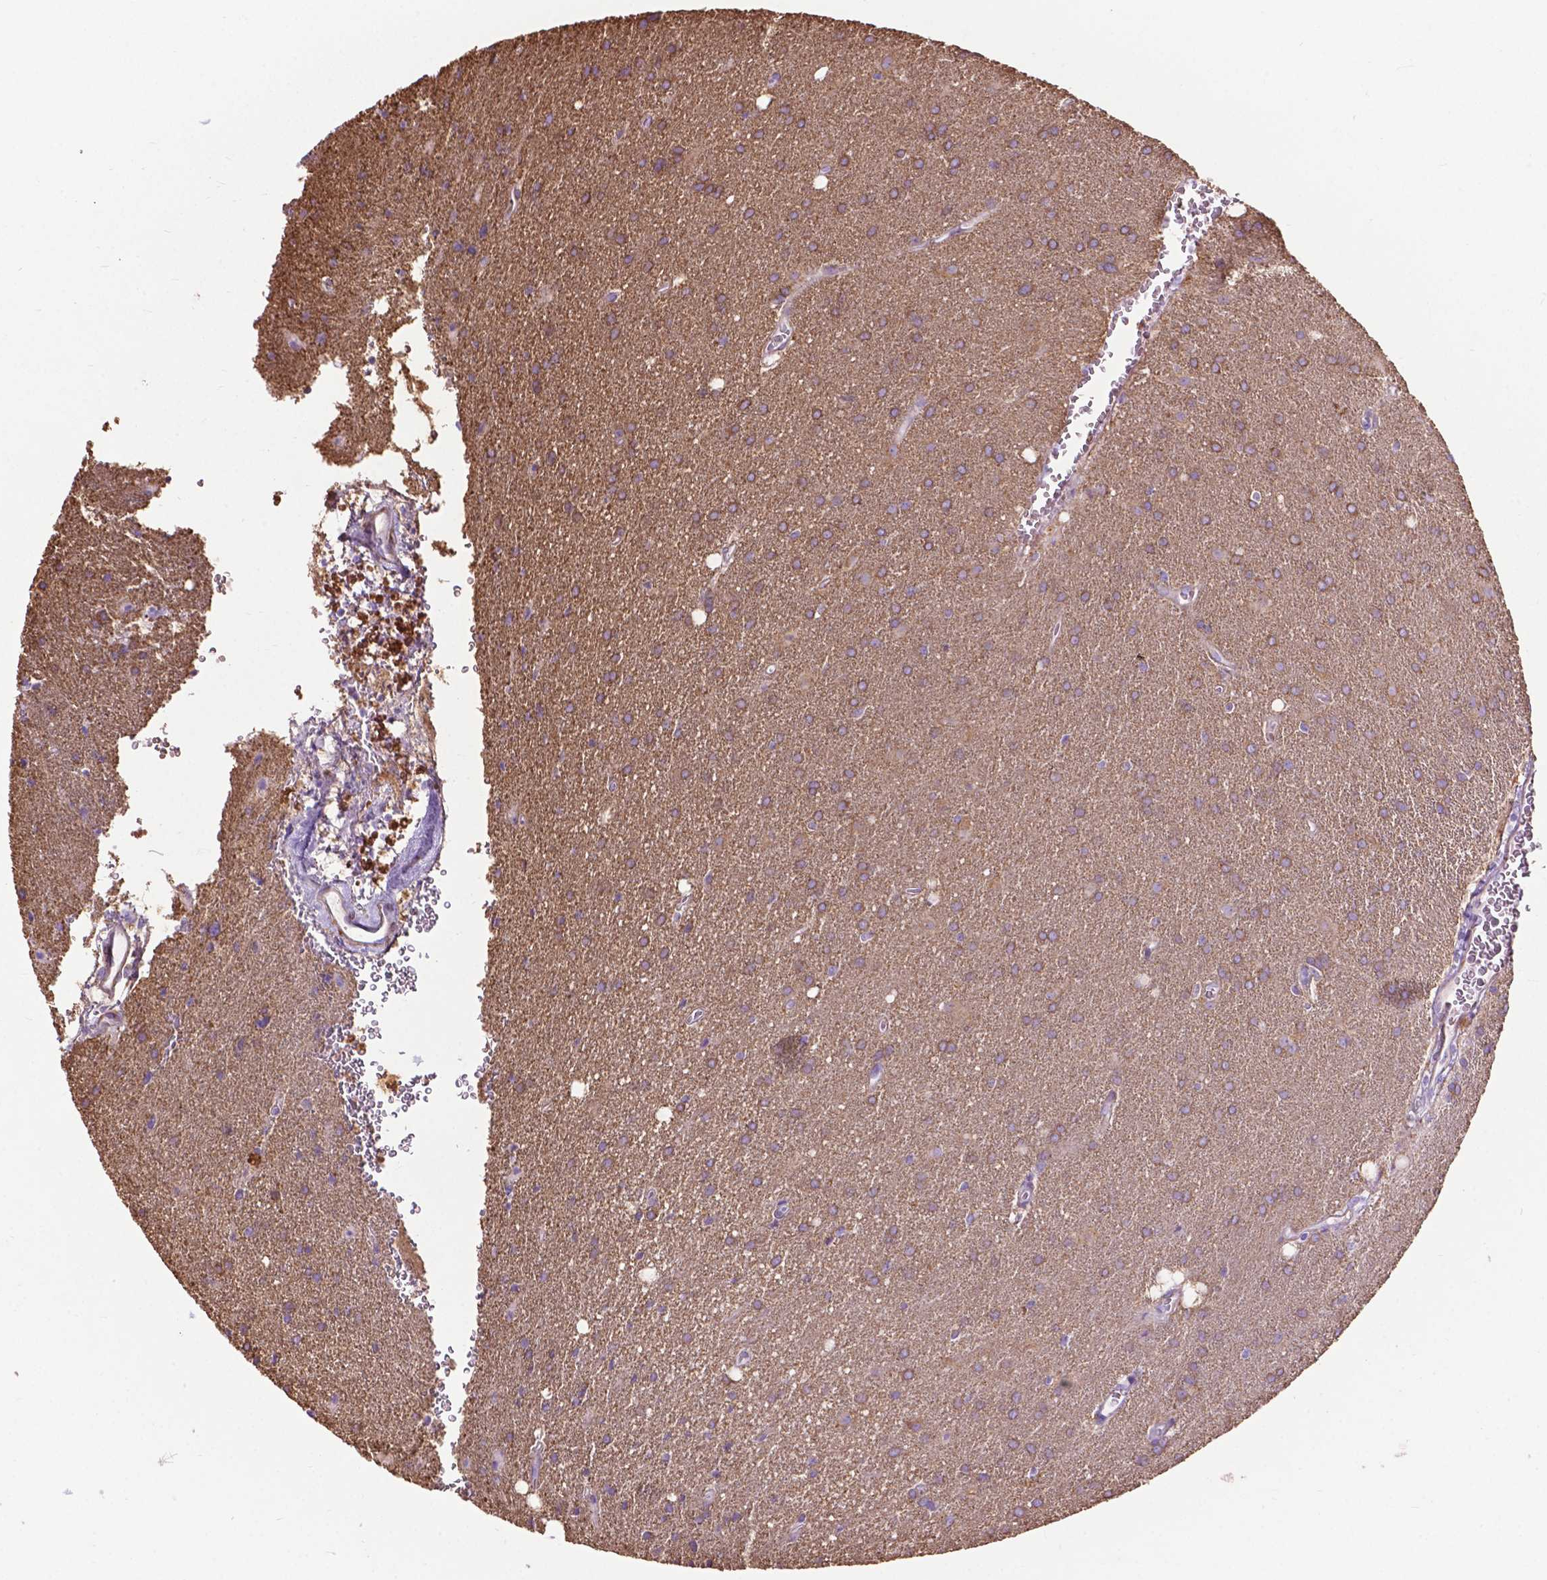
{"staining": {"intensity": "moderate", "quantity": ">75%", "location": "cytoplasmic/membranous"}, "tissue": "glioma", "cell_type": "Tumor cells", "image_type": "cancer", "snomed": [{"axis": "morphology", "description": "Glioma, malignant, Low grade"}, {"axis": "topography", "description": "Brain"}], "caption": "A high-resolution photomicrograph shows IHC staining of glioma, which reveals moderate cytoplasmic/membranous staining in about >75% of tumor cells.", "gene": "PCDHA12", "patient": {"sex": "male", "age": 58}}